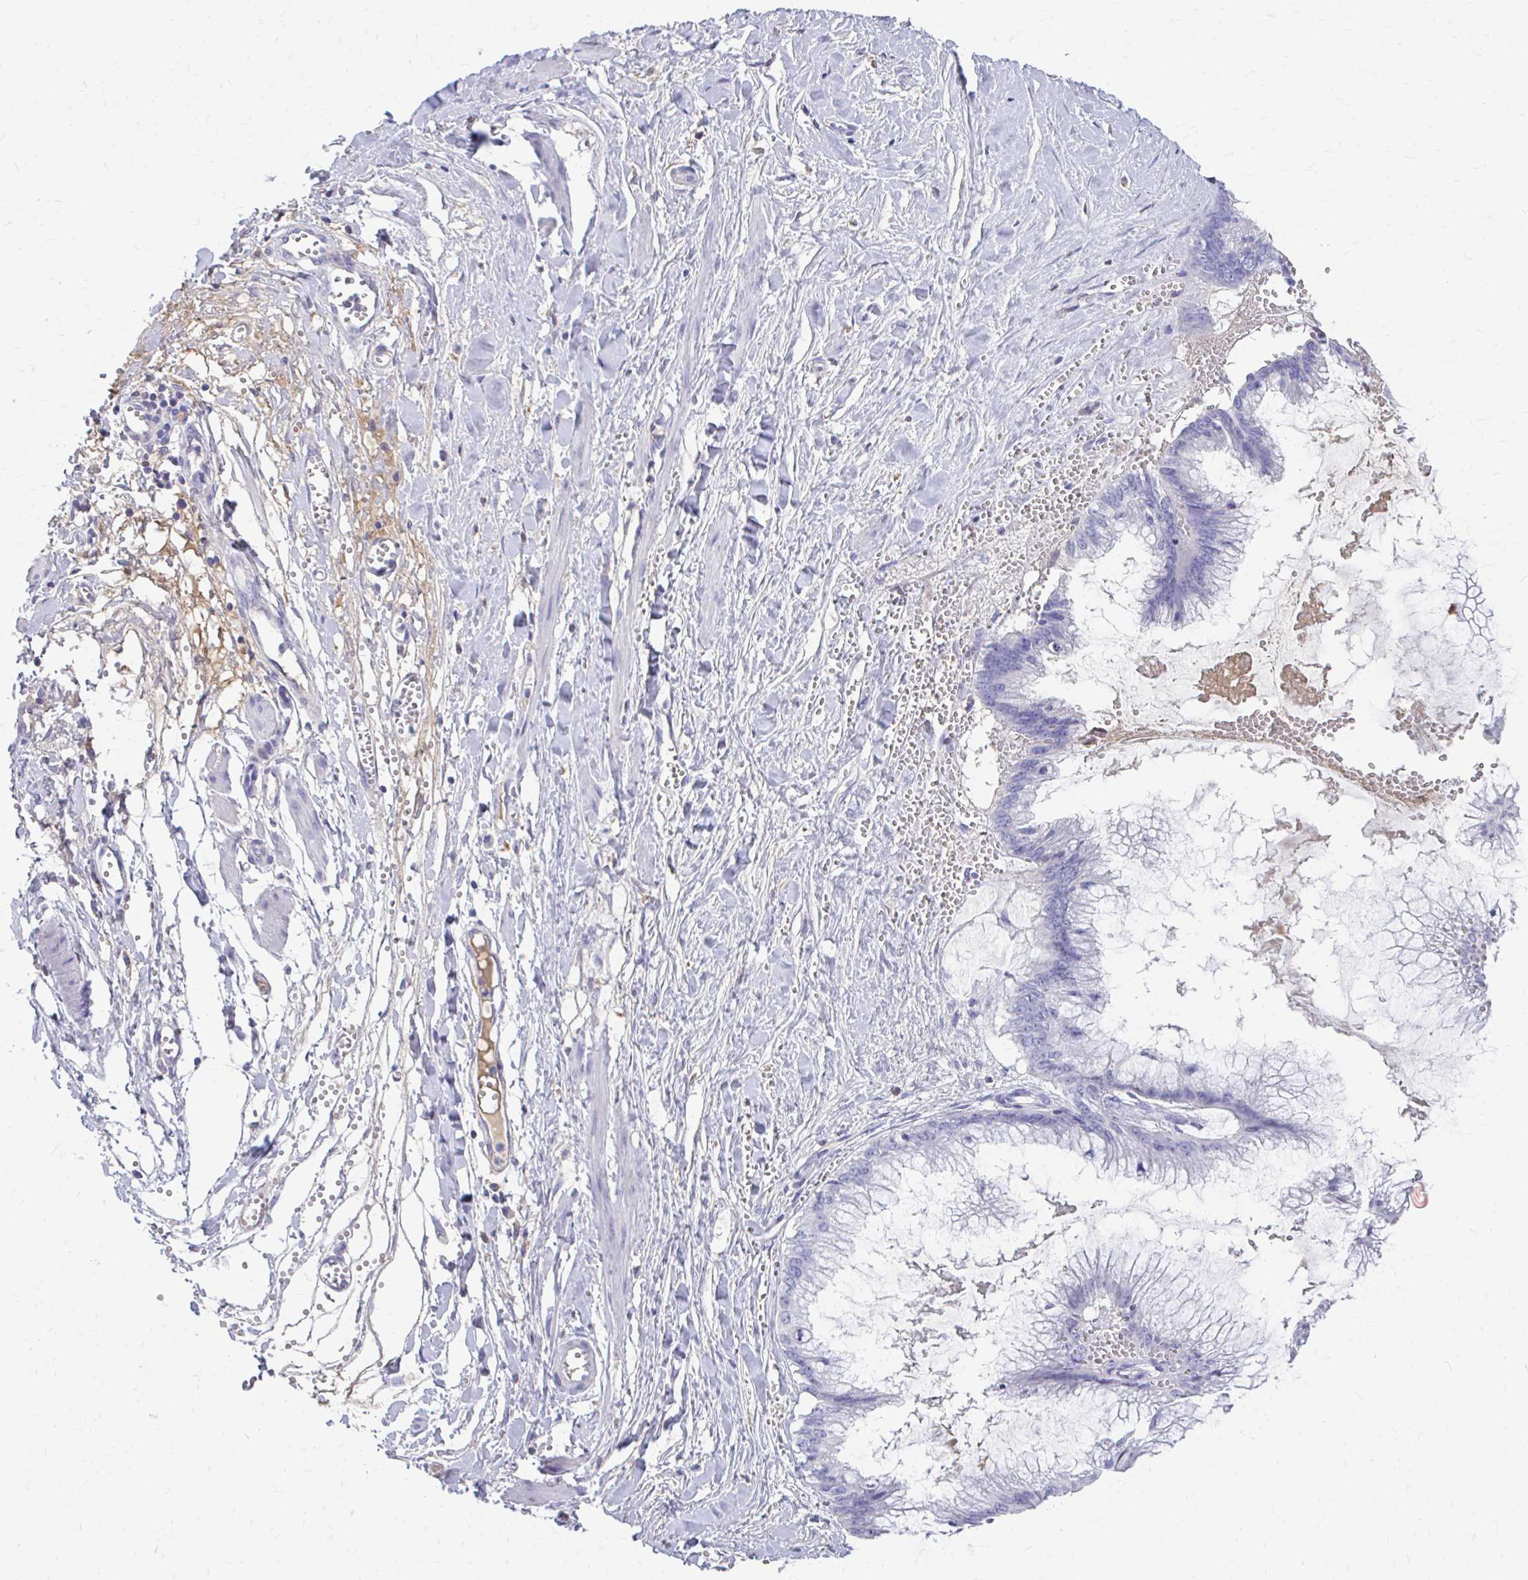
{"staining": {"intensity": "negative", "quantity": "none", "location": "none"}, "tissue": "ovarian cancer", "cell_type": "Tumor cells", "image_type": "cancer", "snomed": [{"axis": "morphology", "description": "Cystadenocarcinoma, mucinous, NOS"}, {"axis": "topography", "description": "Ovary"}], "caption": "Immunohistochemistry of human ovarian mucinous cystadenocarcinoma displays no expression in tumor cells.", "gene": "CFH", "patient": {"sex": "female", "age": 44}}